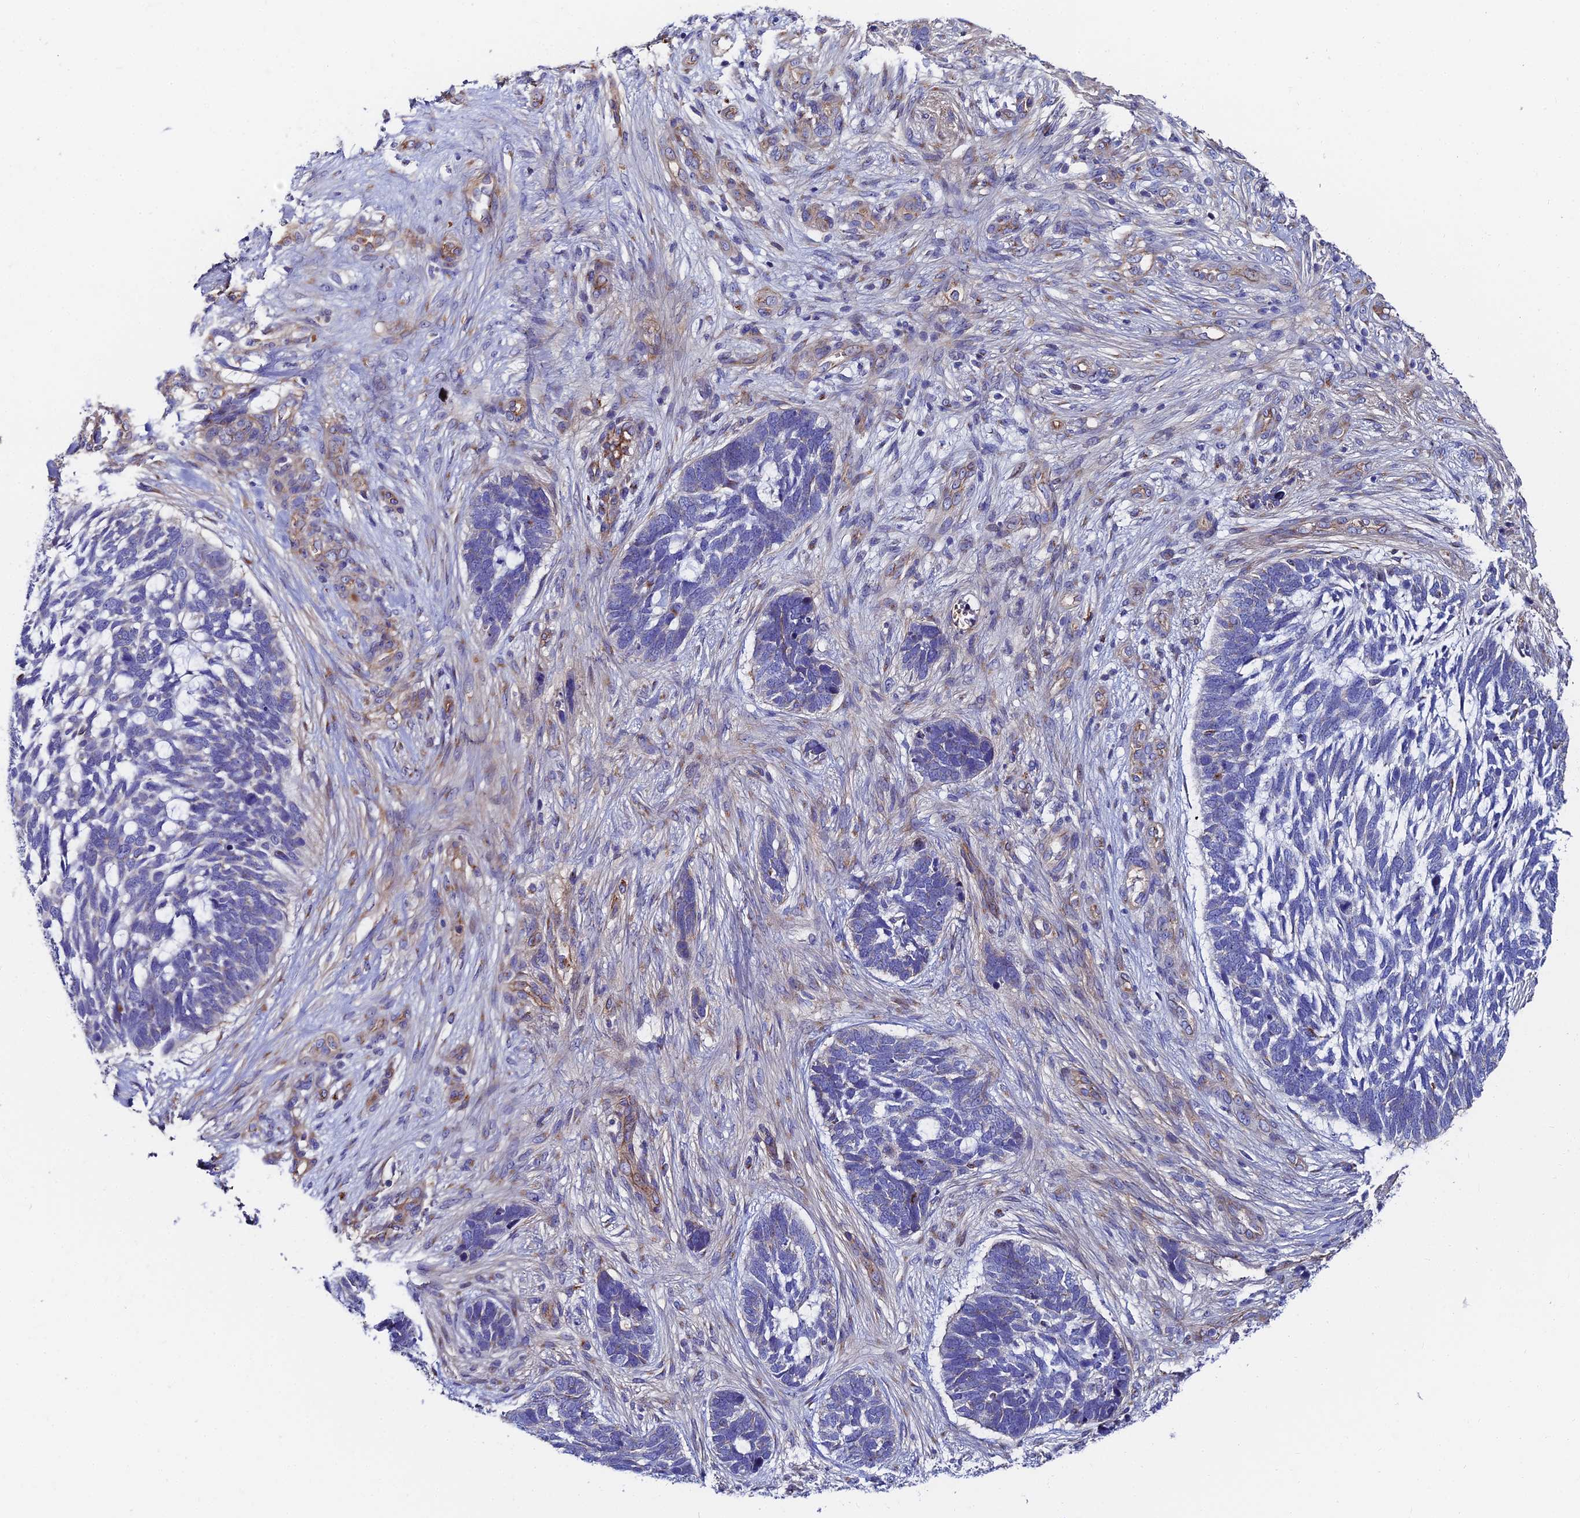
{"staining": {"intensity": "negative", "quantity": "none", "location": "none"}, "tissue": "skin cancer", "cell_type": "Tumor cells", "image_type": "cancer", "snomed": [{"axis": "morphology", "description": "Basal cell carcinoma"}, {"axis": "topography", "description": "Skin"}], "caption": "Protein analysis of skin basal cell carcinoma reveals no significant expression in tumor cells.", "gene": "ADGRF3", "patient": {"sex": "male", "age": 88}}